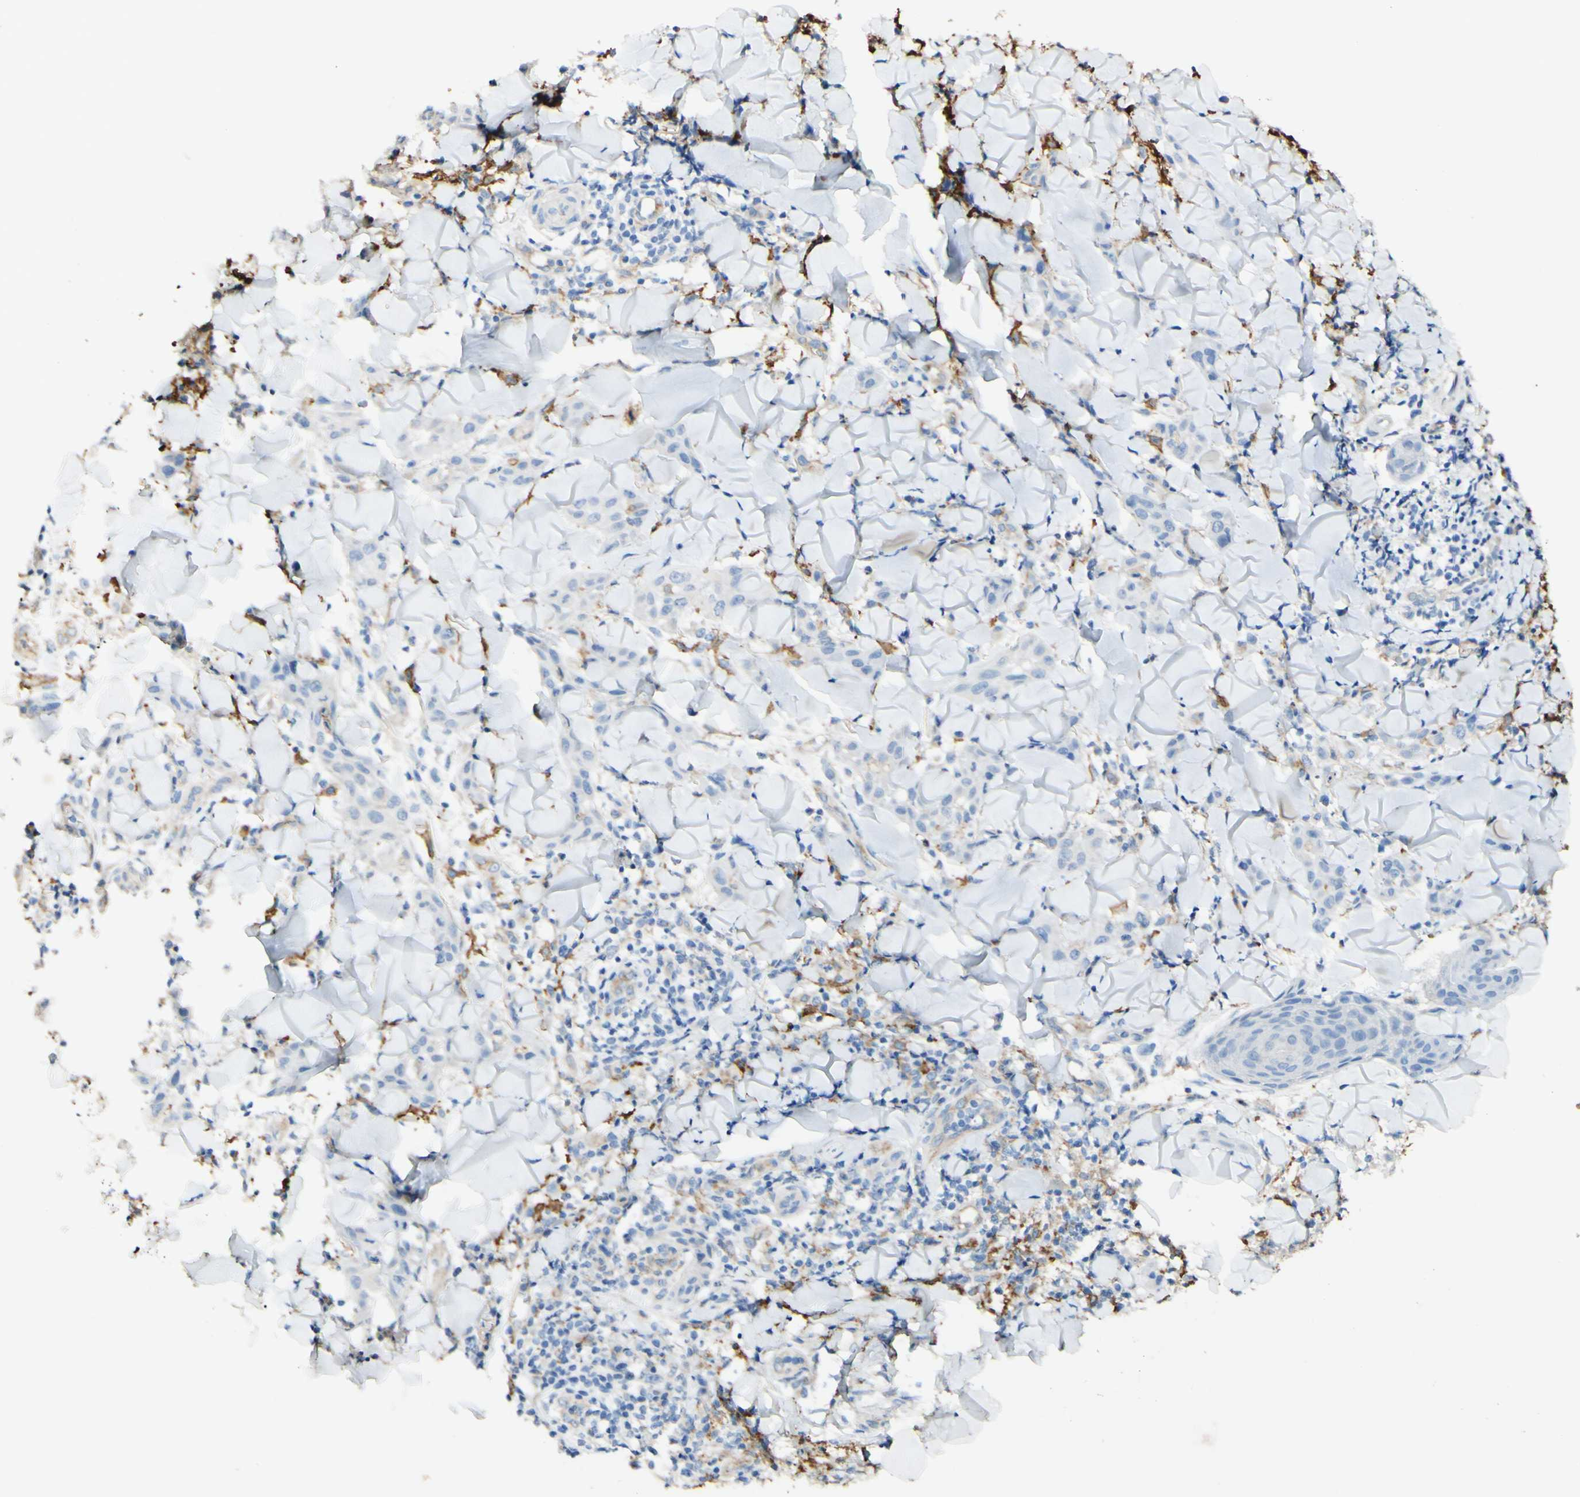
{"staining": {"intensity": "negative", "quantity": "none", "location": "none"}, "tissue": "skin cancer", "cell_type": "Tumor cells", "image_type": "cancer", "snomed": [{"axis": "morphology", "description": "Squamous cell carcinoma, NOS"}, {"axis": "topography", "description": "Skin"}], "caption": "Immunohistochemical staining of skin cancer displays no significant expression in tumor cells.", "gene": "FCGRT", "patient": {"sex": "male", "age": 24}}